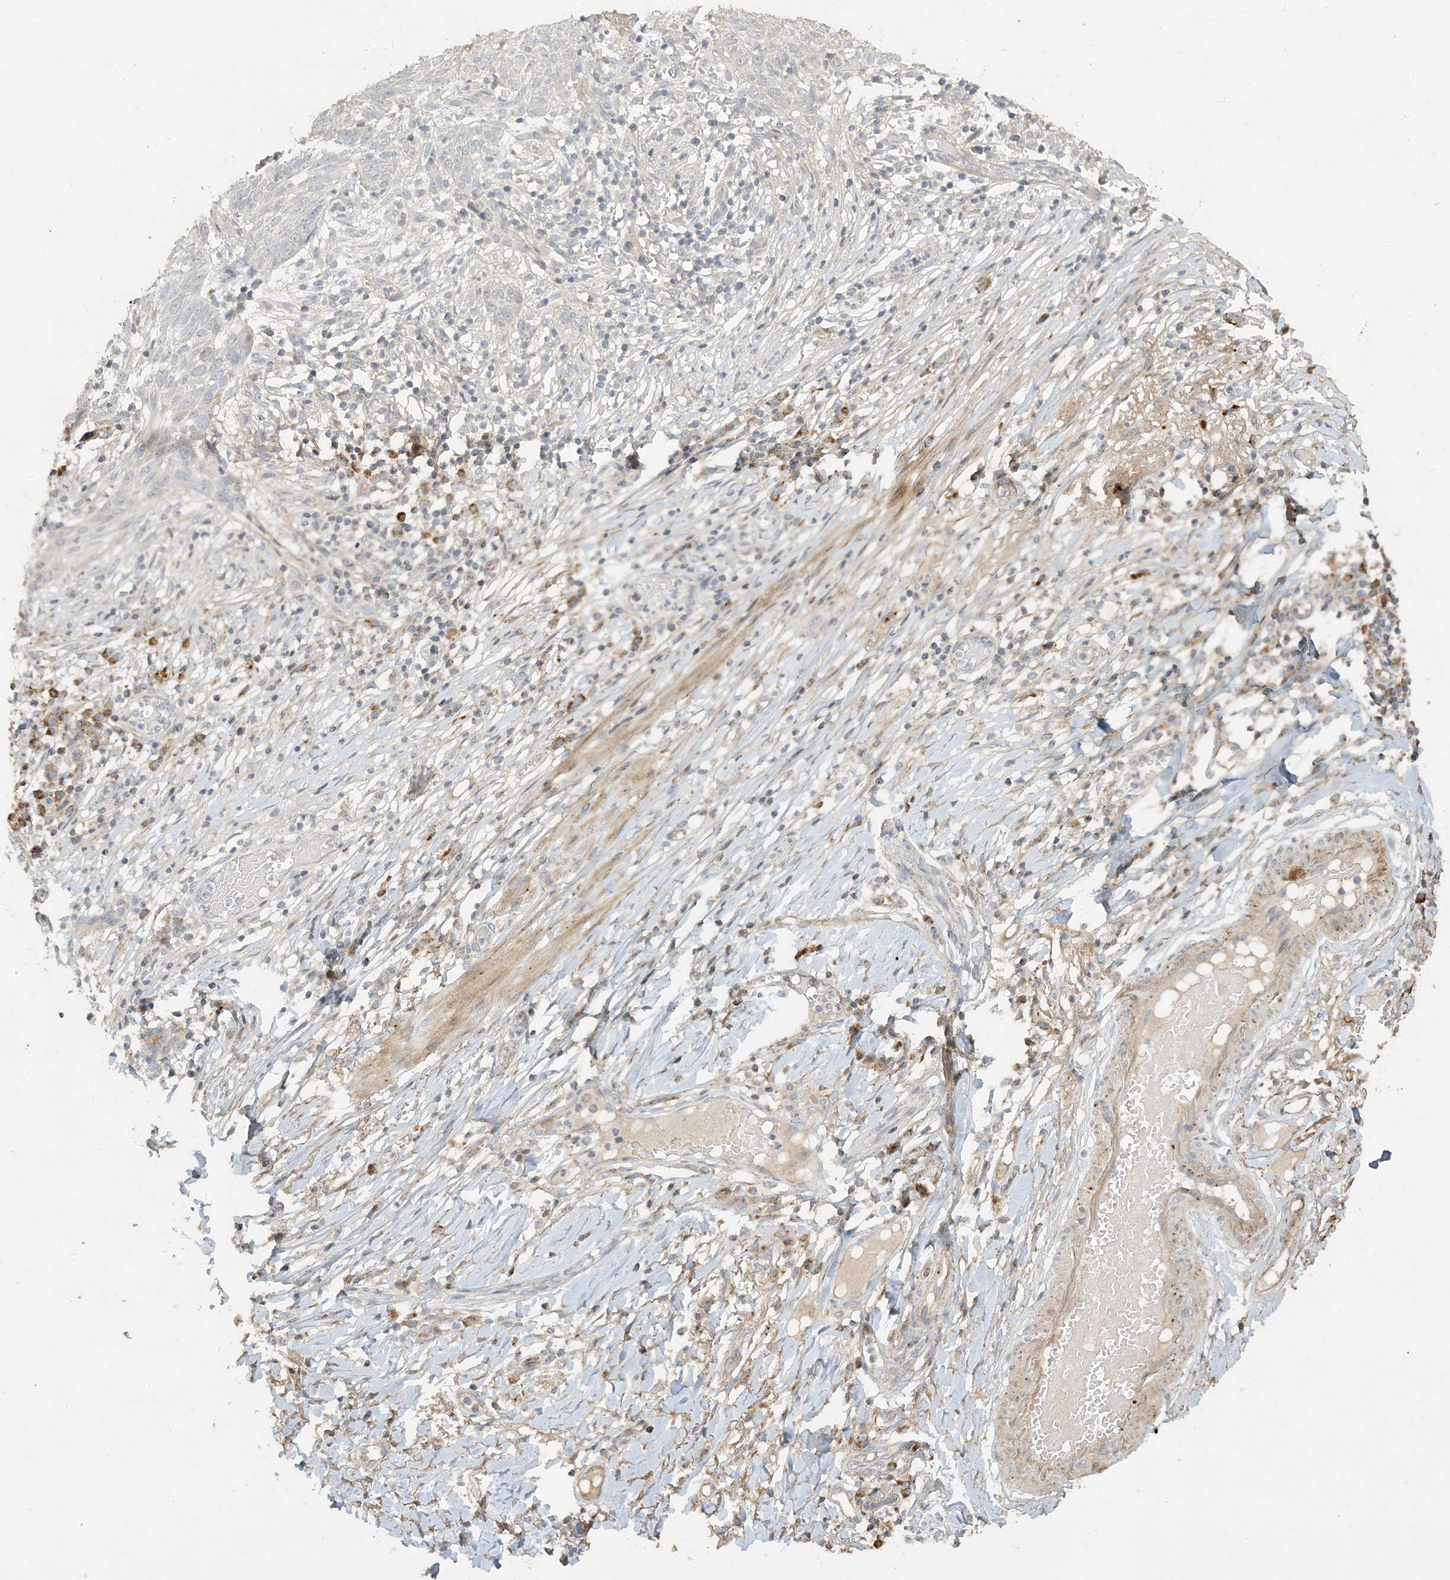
{"staining": {"intensity": "negative", "quantity": "none", "location": "none"}, "tissue": "skin cancer", "cell_type": "Tumor cells", "image_type": "cancer", "snomed": [{"axis": "morphology", "description": "Normal tissue, NOS"}, {"axis": "morphology", "description": "Basal cell carcinoma"}, {"axis": "topography", "description": "Skin"}], "caption": "Skin basal cell carcinoma was stained to show a protein in brown. There is no significant staining in tumor cells.", "gene": "LTN1", "patient": {"sex": "male", "age": 64}}